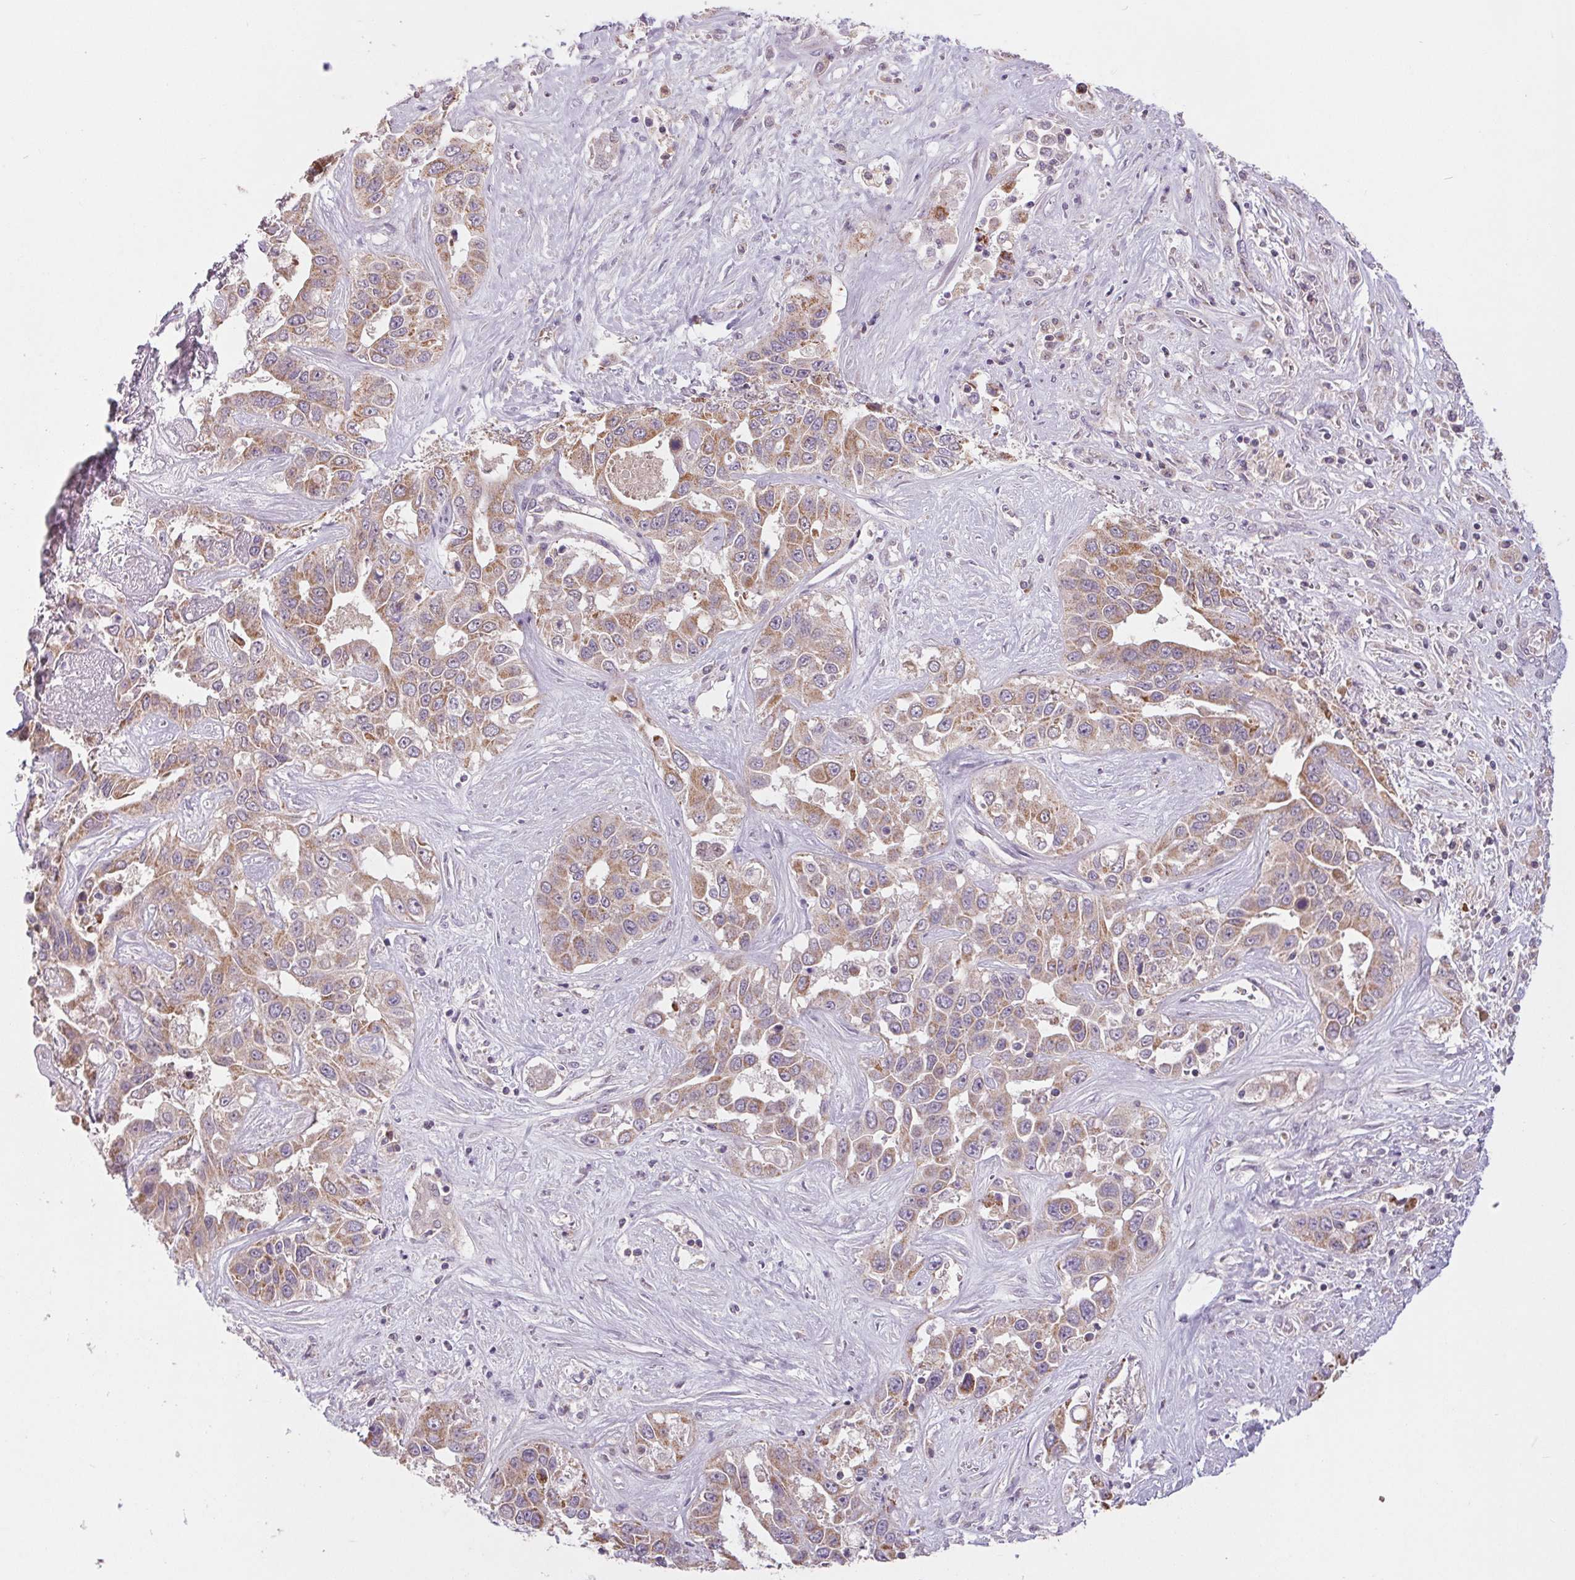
{"staining": {"intensity": "weak", "quantity": ">75%", "location": "cytoplasmic/membranous"}, "tissue": "liver cancer", "cell_type": "Tumor cells", "image_type": "cancer", "snomed": [{"axis": "morphology", "description": "Cholangiocarcinoma"}, {"axis": "topography", "description": "Liver"}], "caption": "This photomicrograph demonstrates liver cancer stained with immunohistochemistry (IHC) to label a protein in brown. The cytoplasmic/membranous of tumor cells show weak positivity for the protein. Nuclei are counter-stained blue.", "gene": "MAP3K5", "patient": {"sex": "female", "age": 52}}